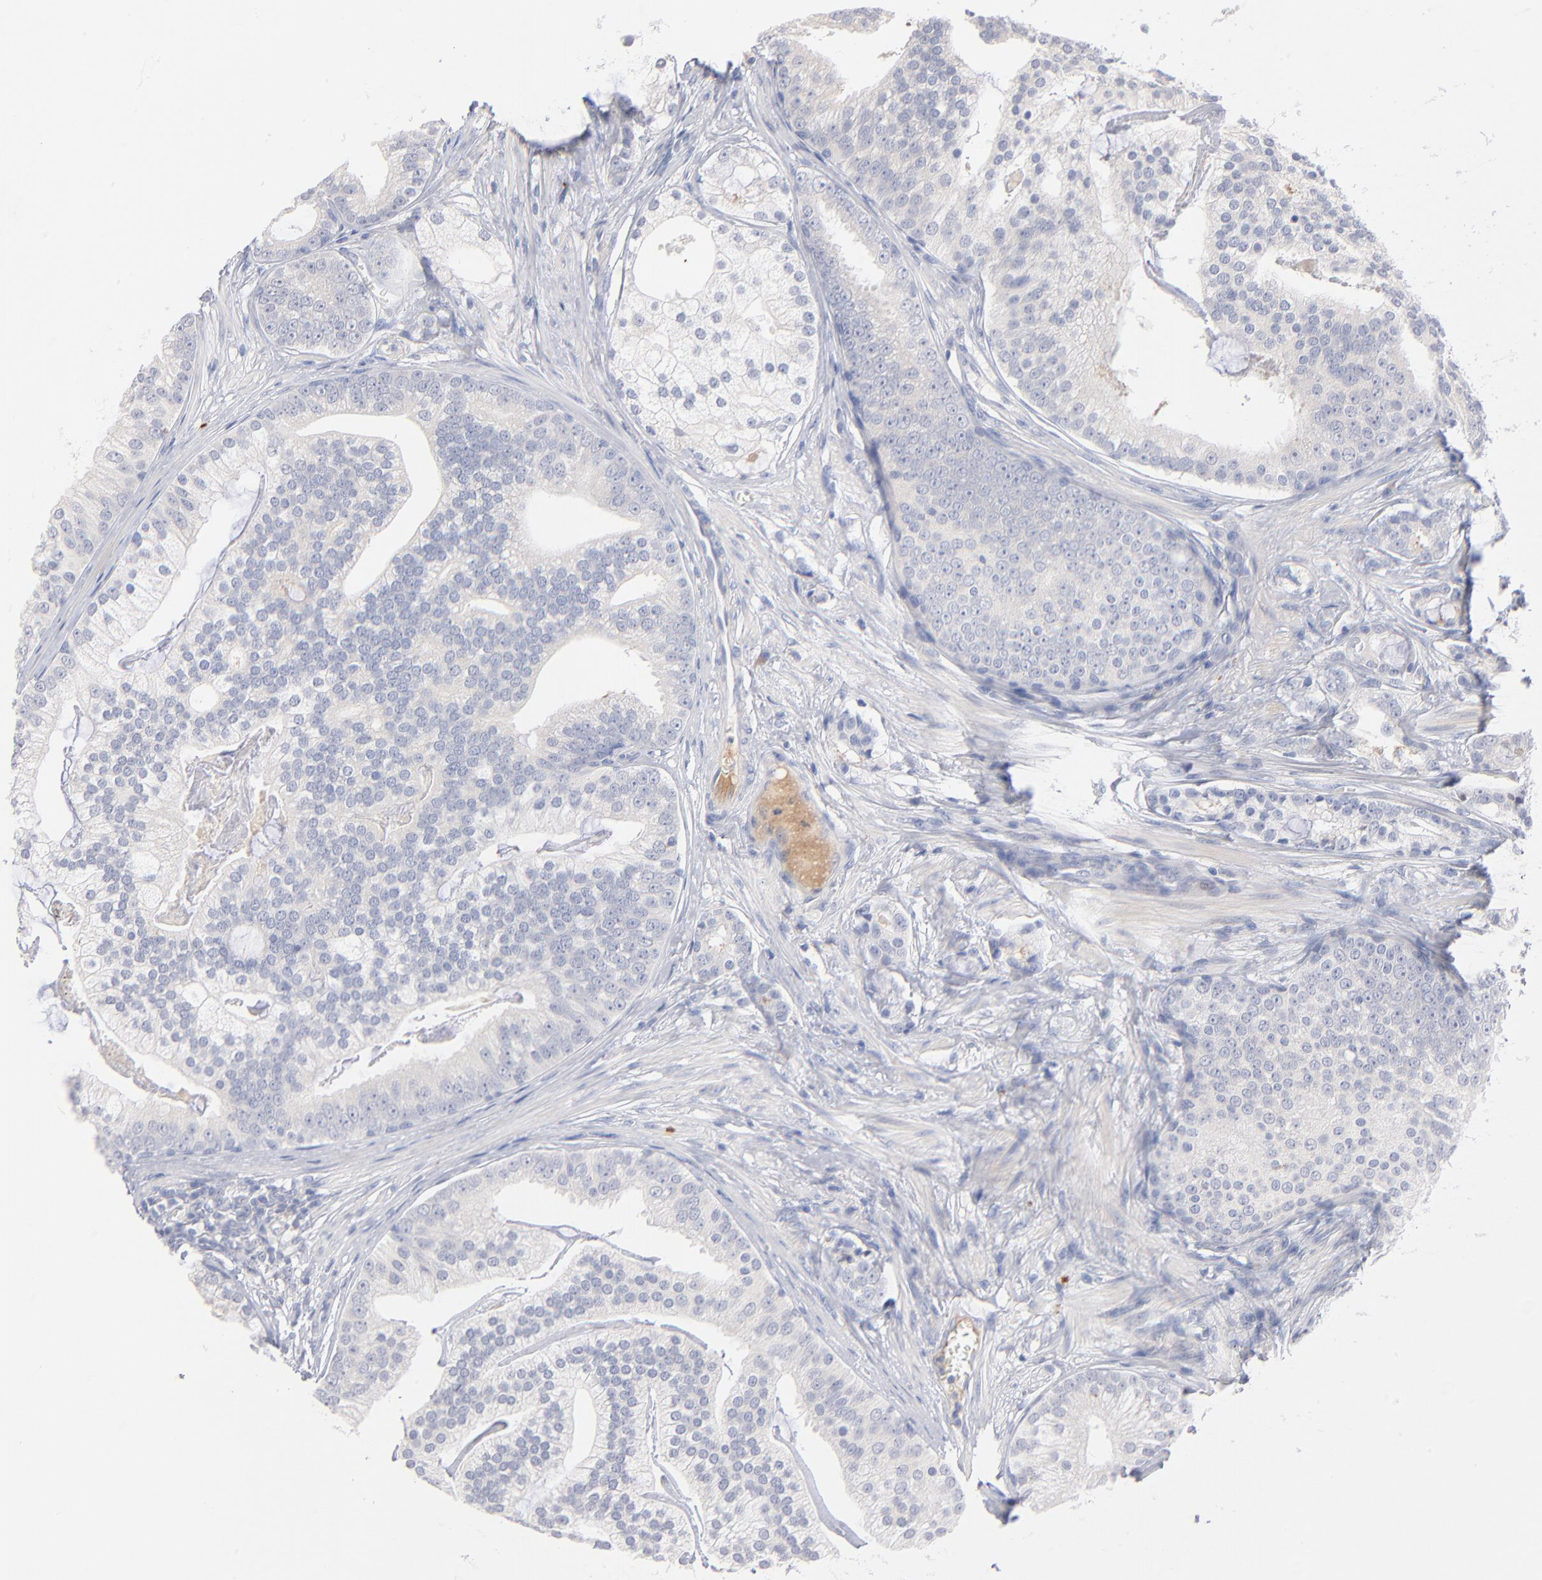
{"staining": {"intensity": "negative", "quantity": "none", "location": "none"}, "tissue": "prostate cancer", "cell_type": "Tumor cells", "image_type": "cancer", "snomed": [{"axis": "morphology", "description": "Adenocarcinoma, Low grade"}, {"axis": "topography", "description": "Prostate"}], "caption": "IHC photomicrograph of human prostate cancer stained for a protein (brown), which displays no staining in tumor cells.", "gene": "F12", "patient": {"sex": "male", "age": 58}}